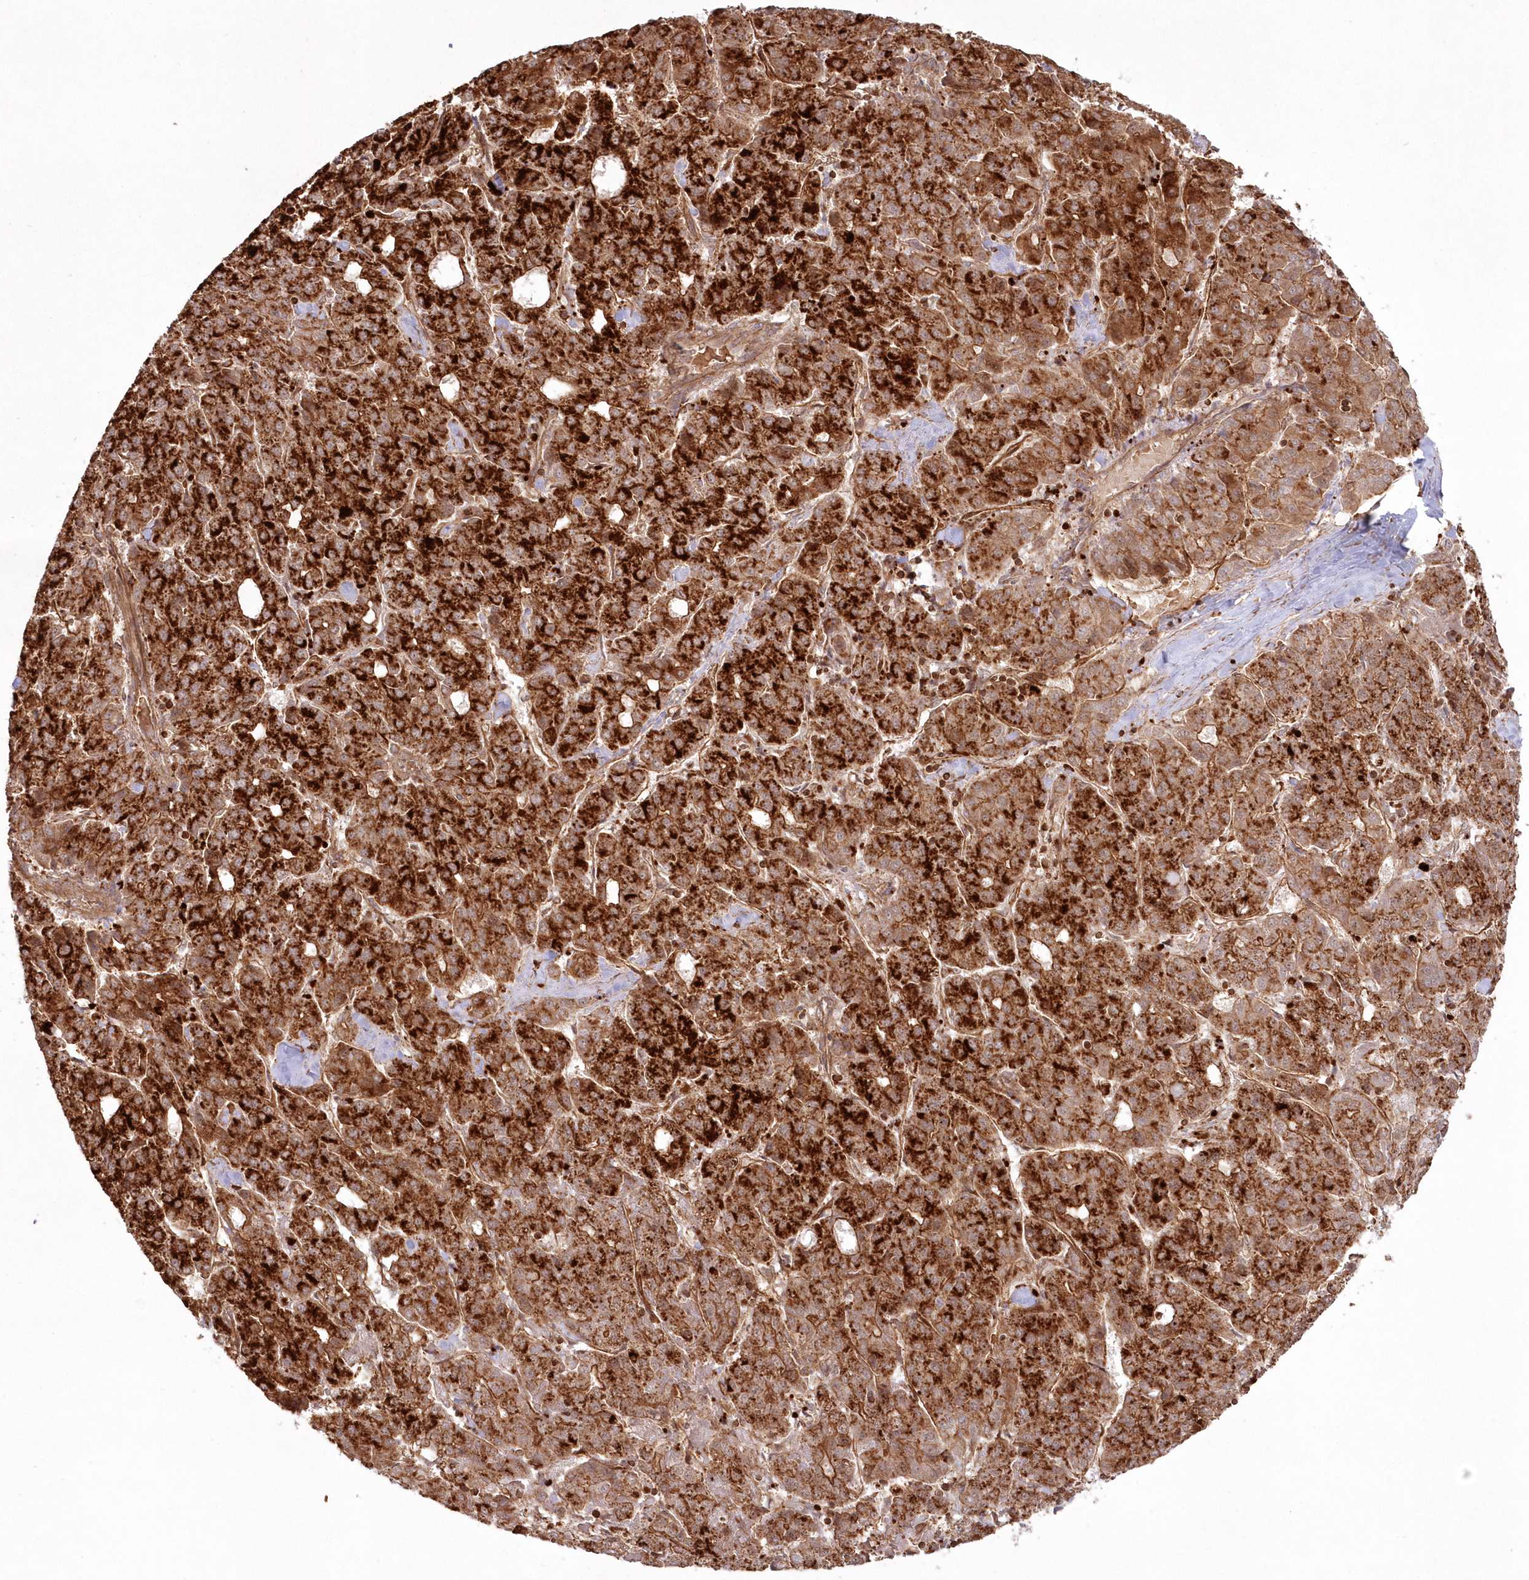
{"staining": {"intensity": "strong", "quantity": ">75%", "location": "cytoplasmic/membranous"}, "tissue": "liver cancer", "cell_type": "Tumor cells", "image_type": "cancer", "snomed": [{"axis": "morphology", "description": "Carcinoma, Hepatocellular, NOS"}, {"axis": "topography", "description": "Liver"}], "caption": "A brown stain shows strong cytoplasmic/membranous staining of a protein in liver cancer (hepatocellular carcinoma) tumor cells.", "gene": "RGCC", "patient": {"sex": "male", "age": 65}}